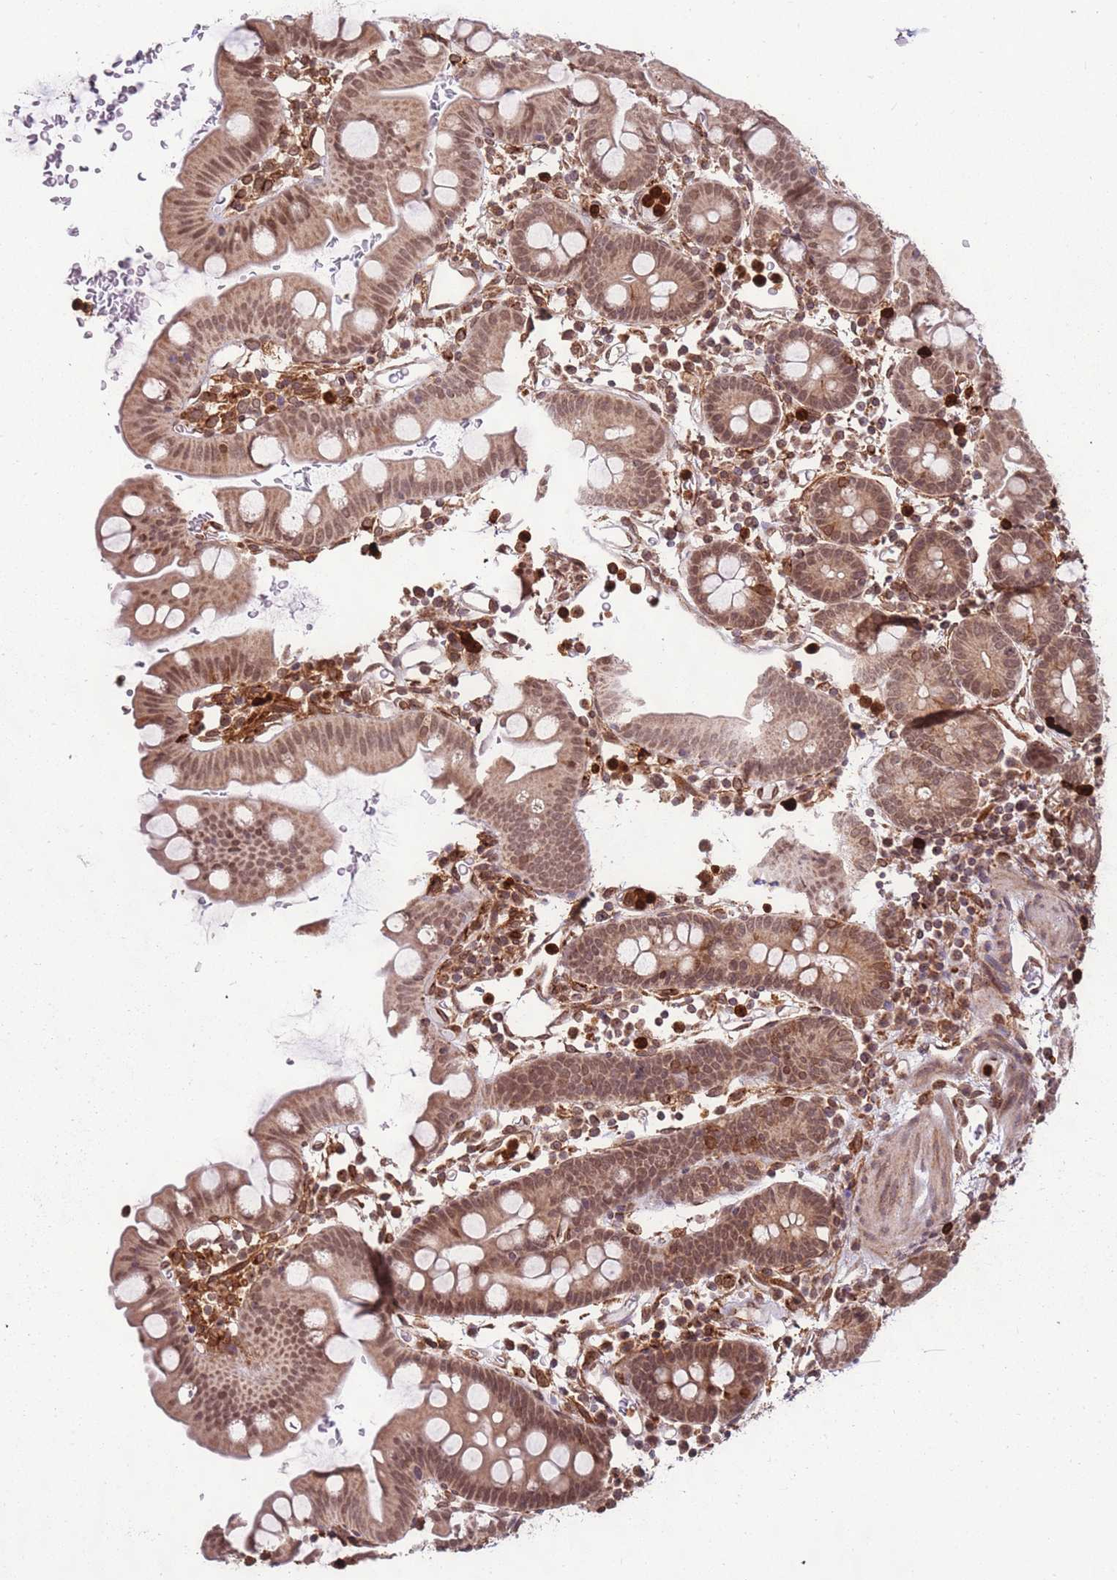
{"staining": {"intensity": "moderate", "quantity": ">75%", "location": "cytoplasmic/membranous,nuclear"}, "tissue": "small intestine", "cell_type": "Glandular cells", "image_type": "normal", "snomed": [{"axis": "morphology", "description": "Normal tissue, NOS"}, {"axis": "topography", "description": "Stomach, upper"}, {"axis": "topography", "description": "Stomach, lower"}, {"axis": "topography", "description": "Small intestine"}], "caption": "Immunohistochemistry staining of benign small intestine, which displays medium levels of moderate cytoplasmic/membranous,nuclear expression in about >75% of glandular cells indicating moderate cytoplasmic/membranous,nuclear protein staining. The staining was performed using DAB (brown) for protein detection and nuclei were counterstained in hematoxylin (blue).", "gene": "CEP170", "patient": {"sex": "male", "age": 68}}